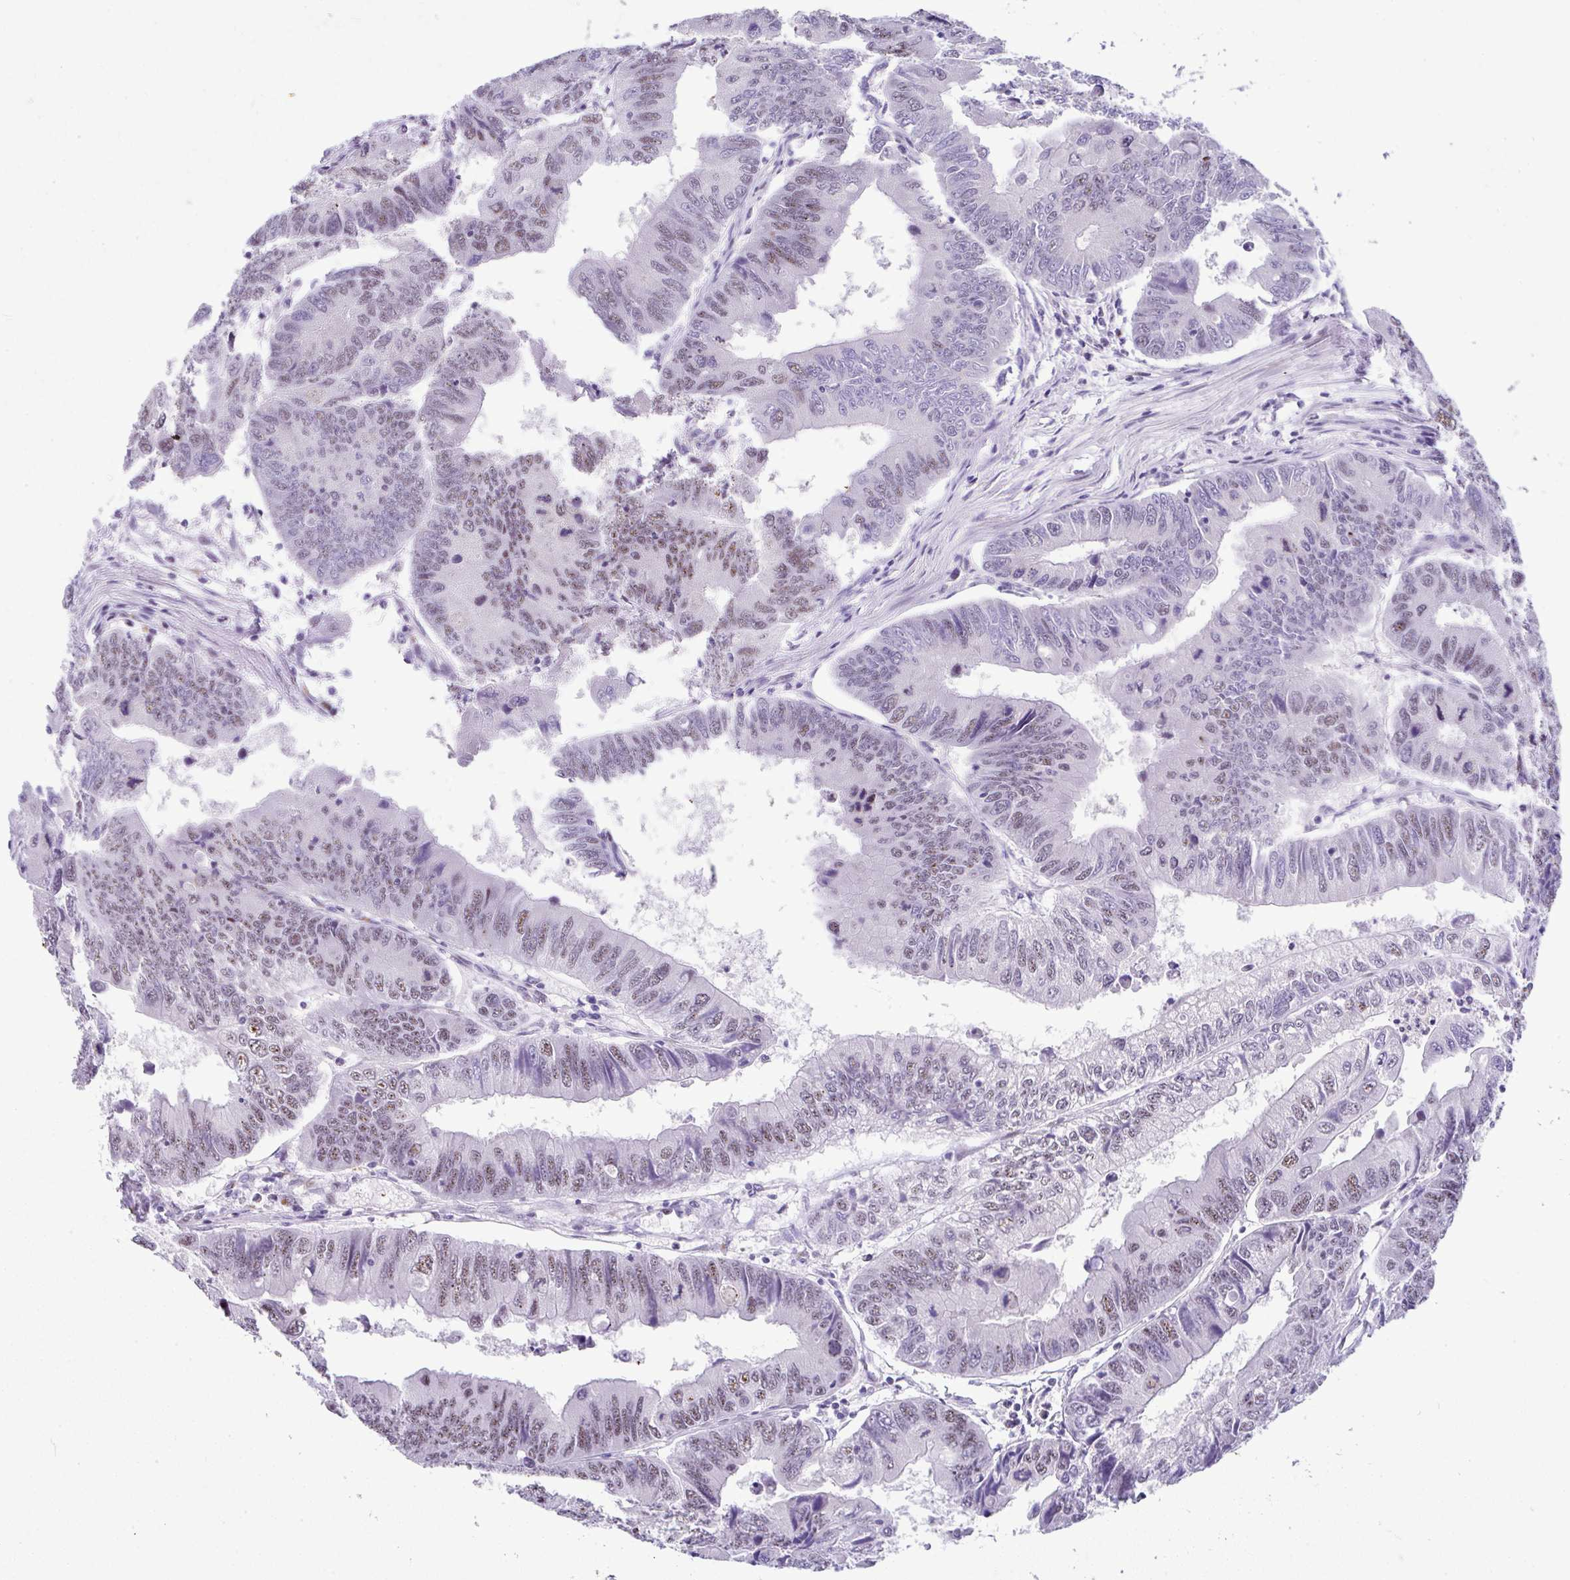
{"staining": {"intensity": "moderate", "quantity": "25%-75%", "location": "nuclear"}, "tissue": "colorectal cancer", "cell_type": "Tumor cells", "image_type": "cancer", "snomed": [{"axis": "morphology", "description": "Adenocarcinoma, NOS"}, {"axis": "topography", "description": "Colon"}], "caption": "Immunohistochemistry staining of colorectal cancer, which reveals medium levels of moderate nuclear expression in about 25%-75% of tumor cells indicating moderate nuclear protein positivity. The staining was performed using DAB (brown) for protein detection and nuclei were counterstained in hematoxylin (blue).", "gene": "NR1D2", "patient": {"sex": "male", "age": 53}}